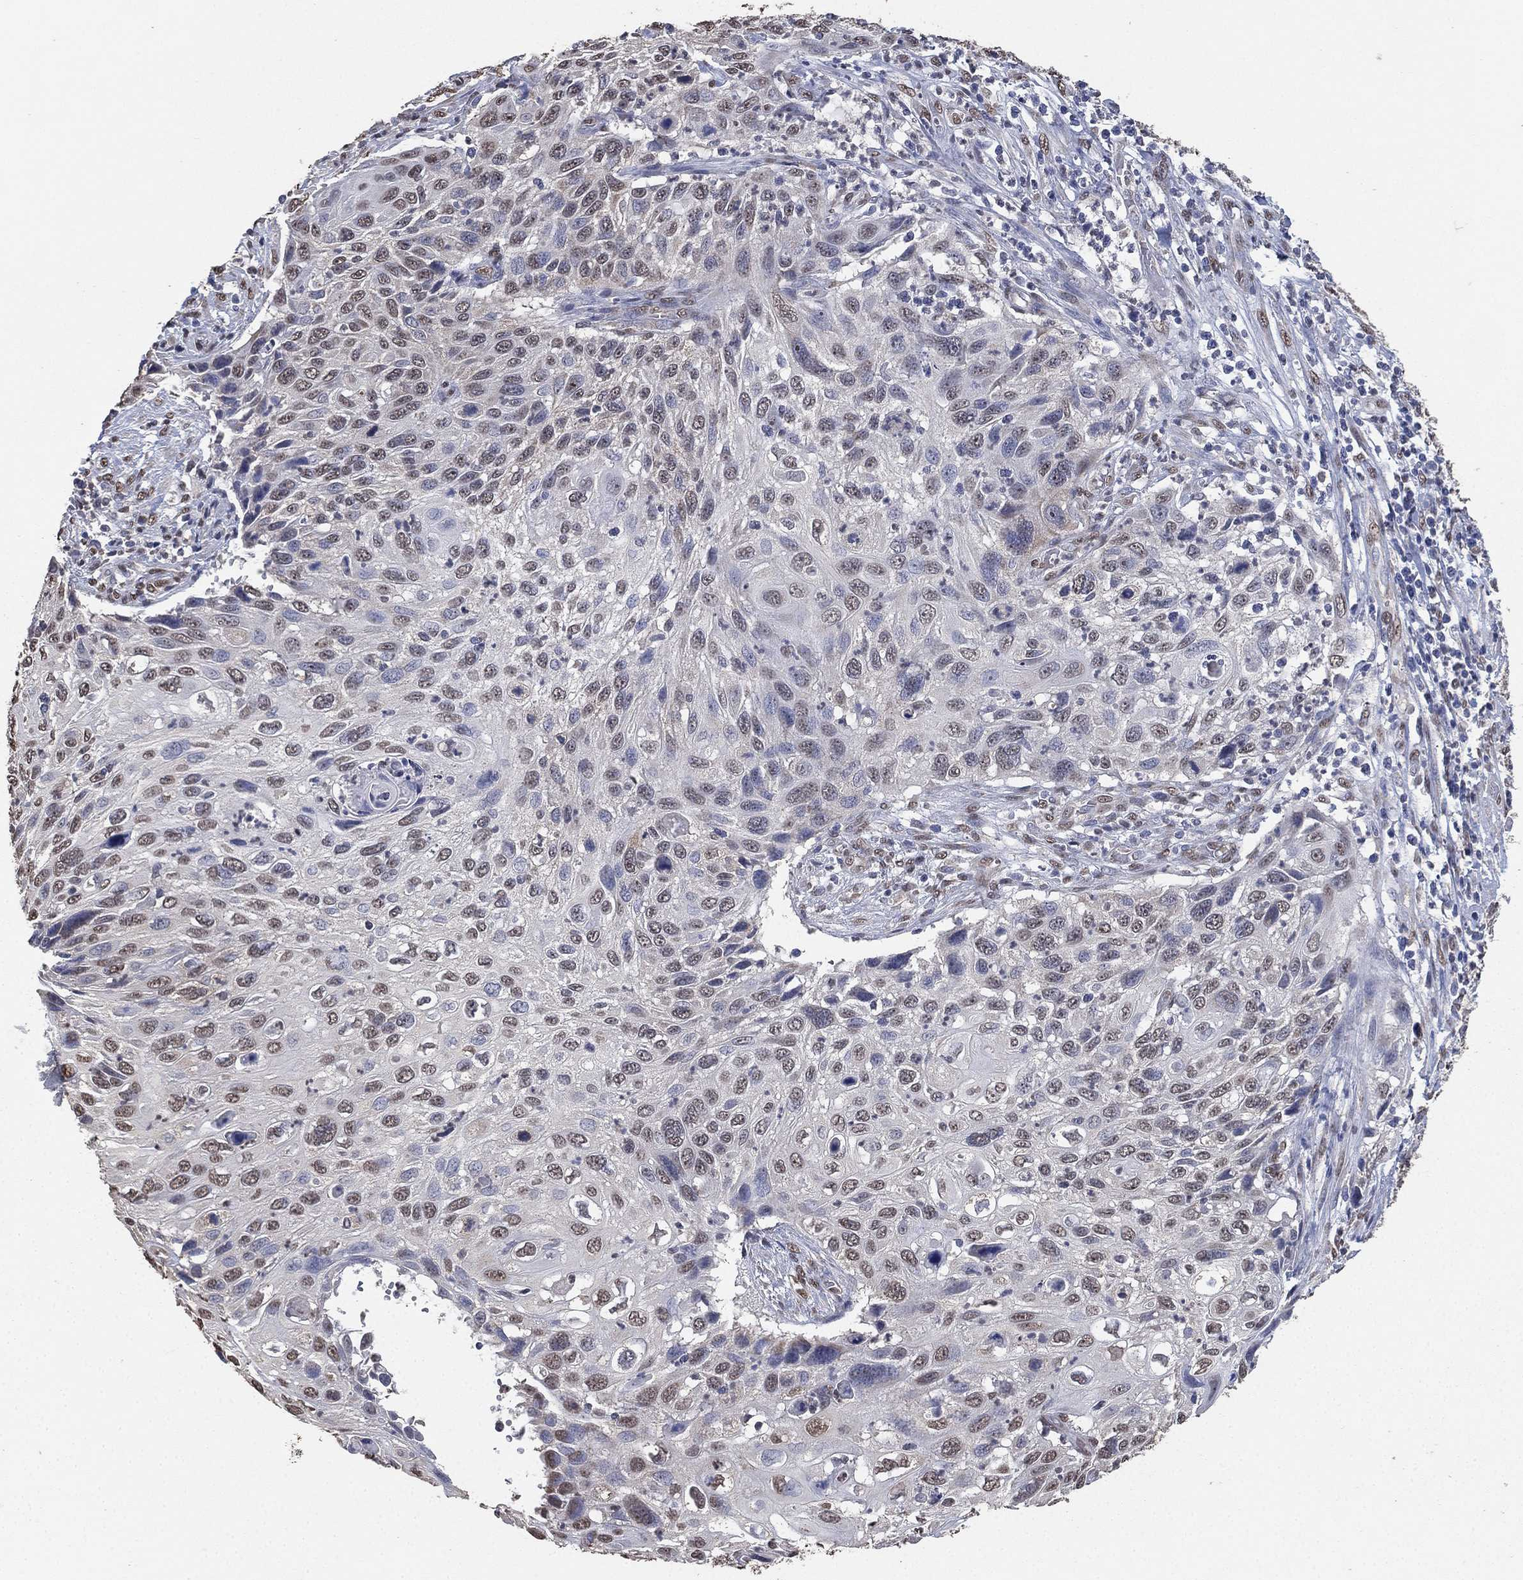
{"staining": {"intensity": "negative", "quantity": "none", "location": "none"}, "tissue": "cervical cancer", "cell_type": "Tumor cells", "image_type": "cancer", "snomed": [{"axis": "morphology", "description": "Squamous cell carcinoma, NOS"}, {"axis": "topography", "description": "Cervix"}], "caption": "The immunohistochemistry (IHC) micrograph has no significant staining in tumor cells of cervical cancer (squamous cell carcinoma) tissue.", "gene": "ALDH7A1", "patient": {"sex": "female", "age": 70}}